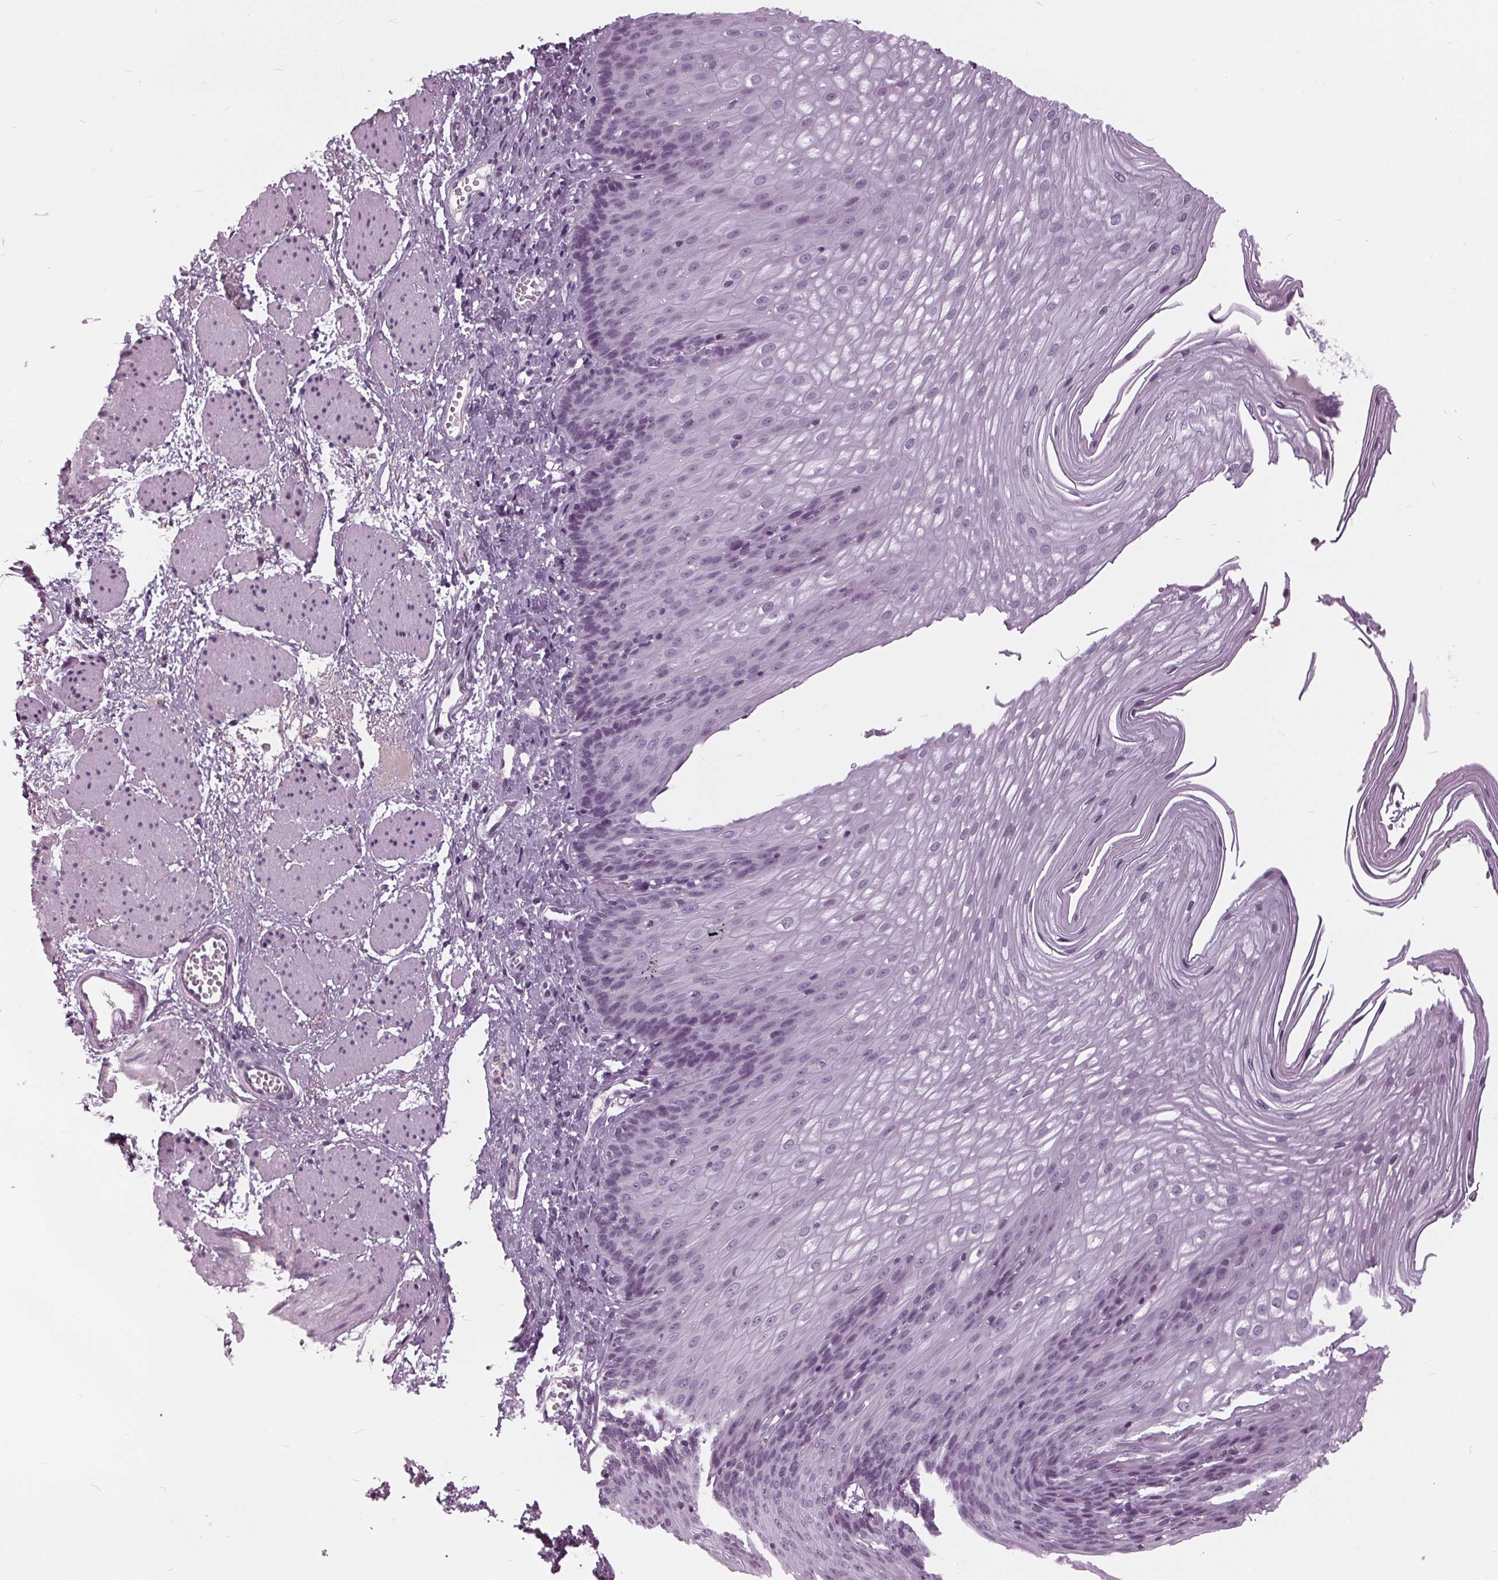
{"staining": {"intensity": "negative", "quantity": "none", "location": "none"}, "tissue": "esophagus", "cell_type": "Squamous epithelial cells", "image_type": "normal", "snomed": [{"axis": "morphology", "description": "Normal tissue, NOS"}, {"axis": "topography", "description": "Esophagus"}], "caption": "The photomicrograph demonstrates no significant positivity in squamous epithelial cells of esophagus.", "gene": "SLC9A4", "patient": {"sex": "male", "age": 62}}